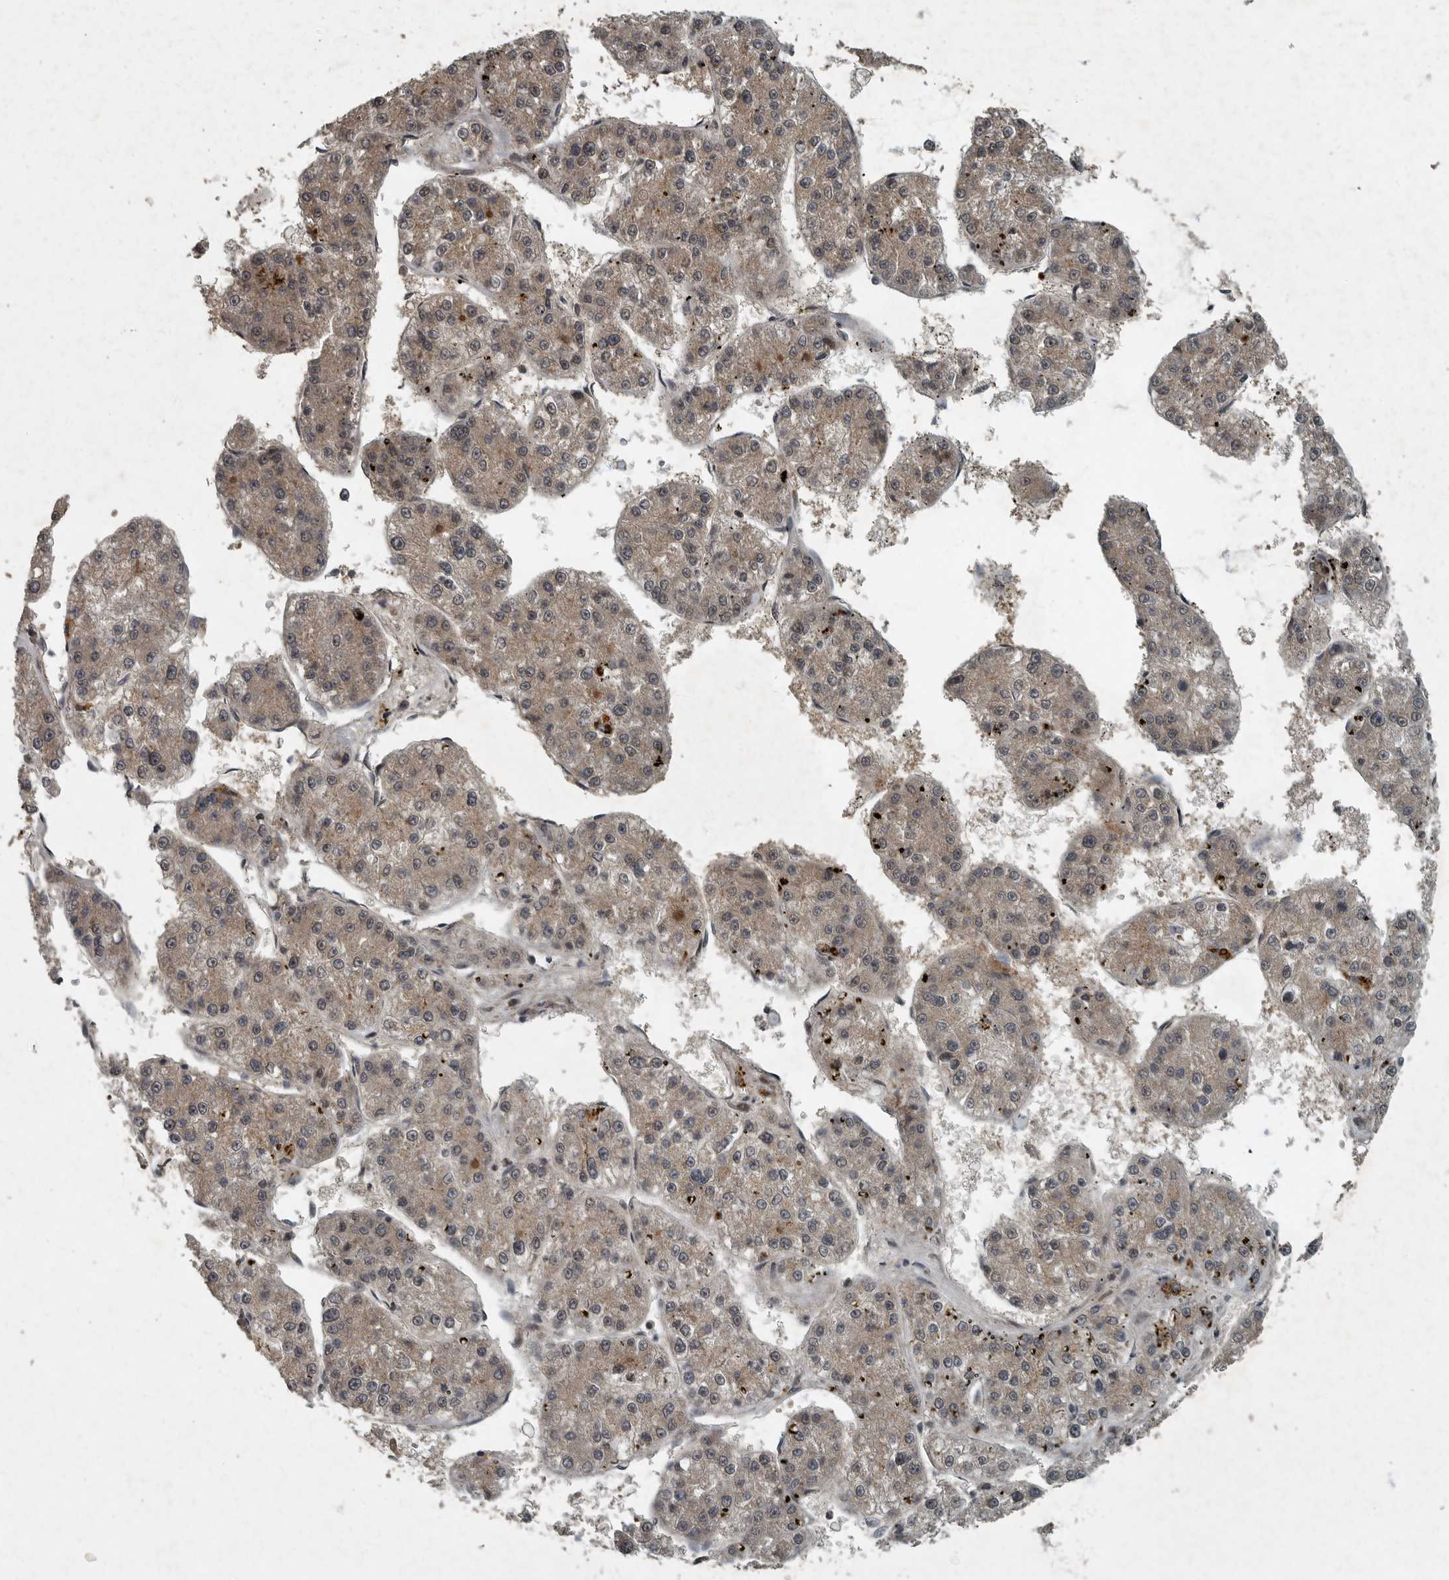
{"staining": {"intensity": "weak", "quantity": ">75%", "location": "cytoplasmic/membranous"}, "tissue": "liver cancer", "cell_type": "Tumor cells", "image_type": "cancer", "snomed": [{"axis": "morphology", "description": "Carcinoma, Hepatocellular, NOS"}, {"axis": "topography", "description": "Liver"}], "caption": "A low amount of weak cytoplasmic/membranous staining is seen in about >75% of tumor cells in liver hepatocellular carcinoma tissue.", "gene": "FOXO1", "patient": {"sex": "female", "age": 73}}